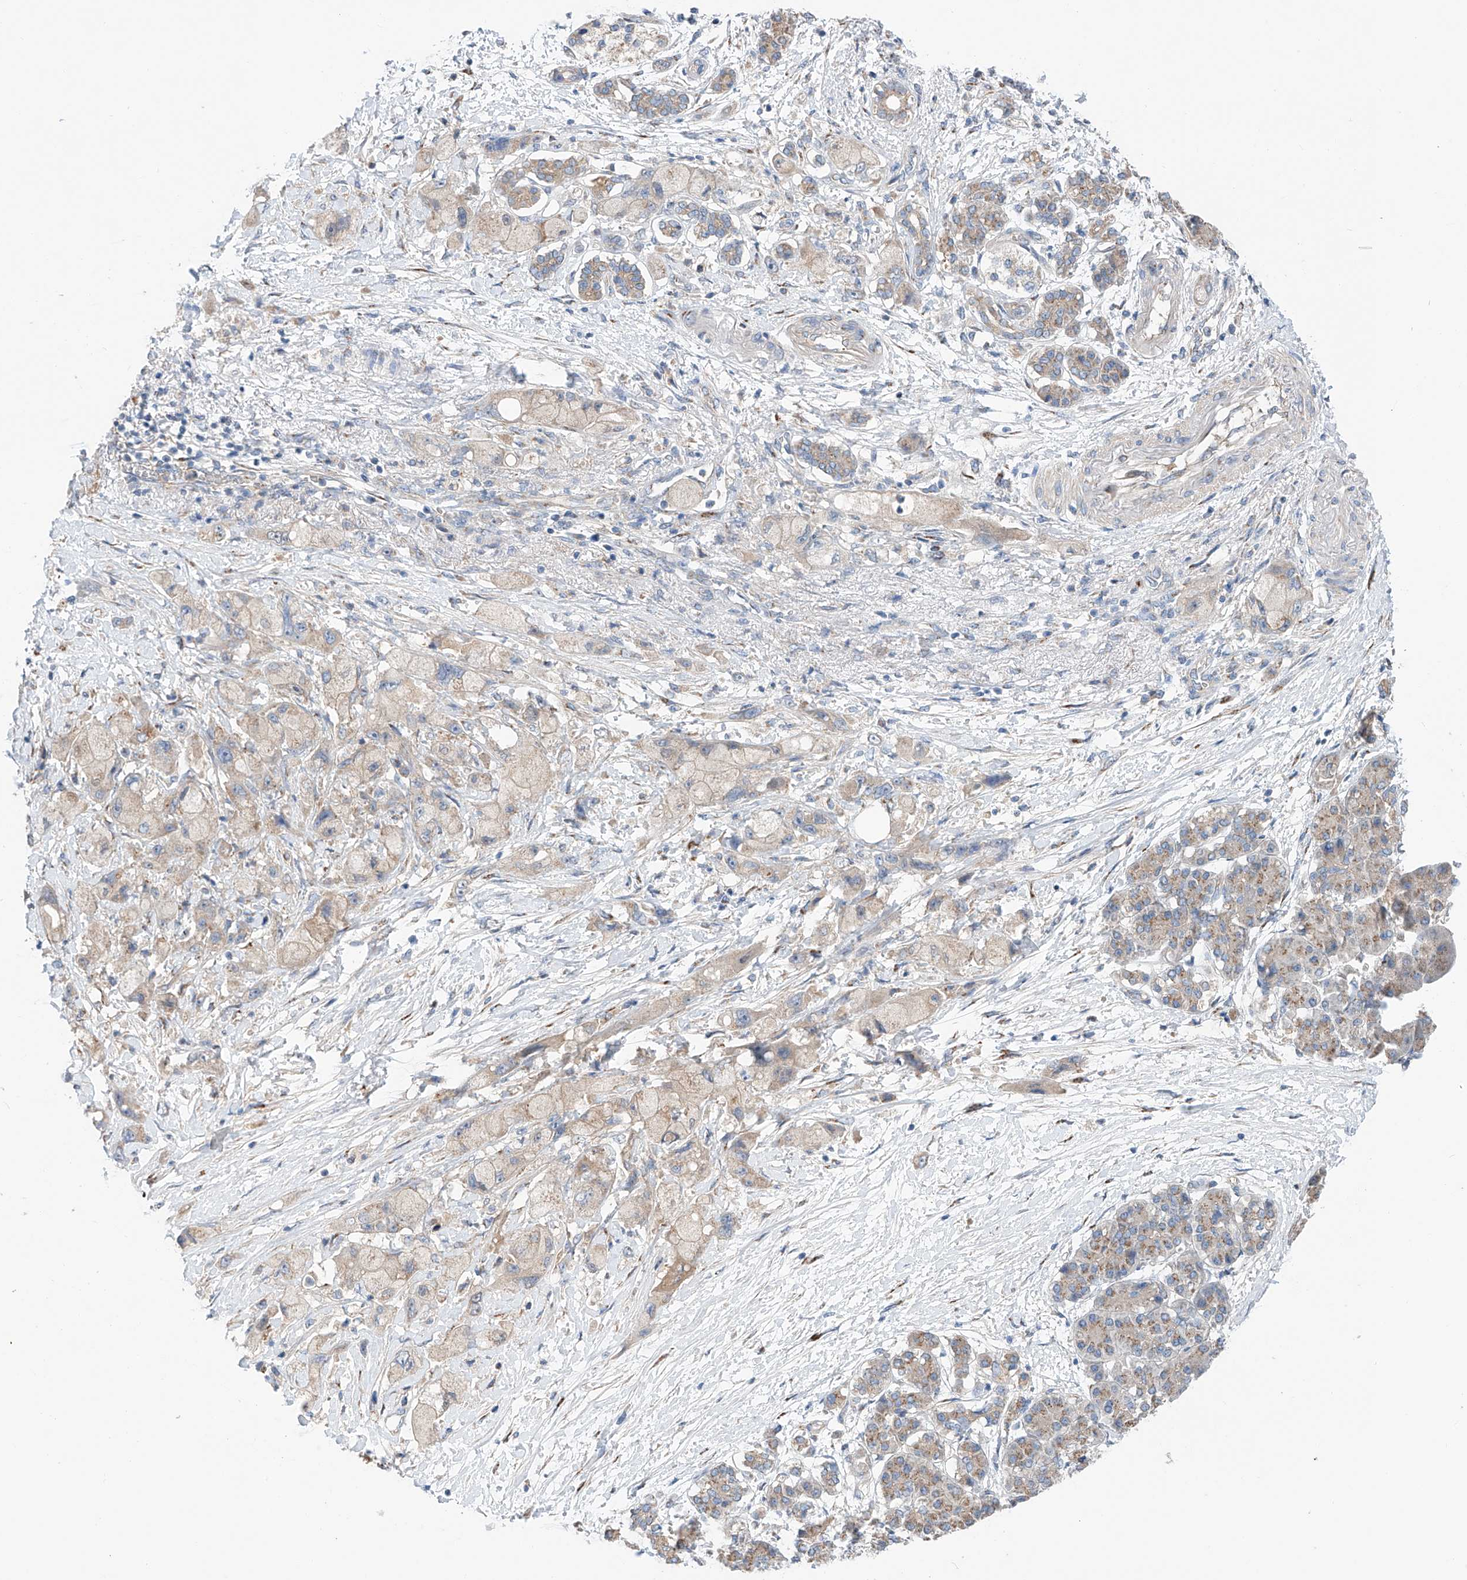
{"staining": {"intensity": "weak", "quantity": "<25%", "location": "cytoplasmic/membranous"}, "tissue": "pancreatic cancer", "cell_type": "Tumor cells", "image_type": "cancer", "snomed": [{"axis": "morphology", "description": "Normal tissue, NOS"}, {"axis": "morphology", "description": "Adenocarcinoma, NOS"}, {"axis": "topography", "description": "Pancreas"}], "caption": "The histopathology image displays no significant positivity in tumor cells of pancreatic cancer (adenocarcinoma).", "gene": "SLC22A7", "patient": {"sex": "female", "age": 68}}